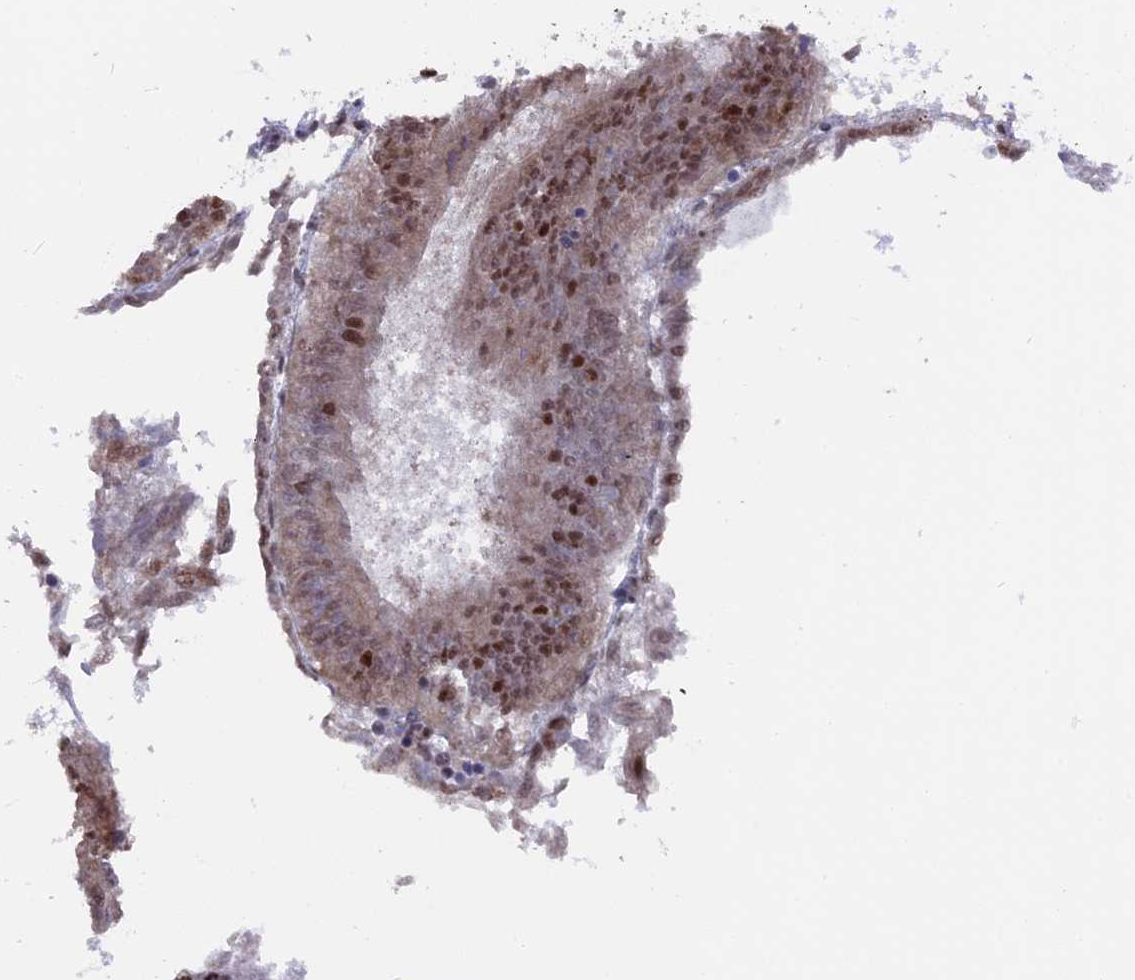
{"staining": {"intensity": "moderate", "quantity": ">75%", "location": "nuclear"}, "tissue": "endometrial cancer", "cell_type": "Tumor cells", "image_type": "cancer", "snomed": [{"axis": "morphology", "description": "Adenocarcinoma, NOS"}, {"axis": "topography", "description": "Endometrium"}], "caption": "Brown immunohistochemical staining in endometrial adenocarcinoma shows moderate nuclear expression in about >75% of tumor cells.", "gene": "SF3A2", "patient": {"sex": "female", "age": 58}}